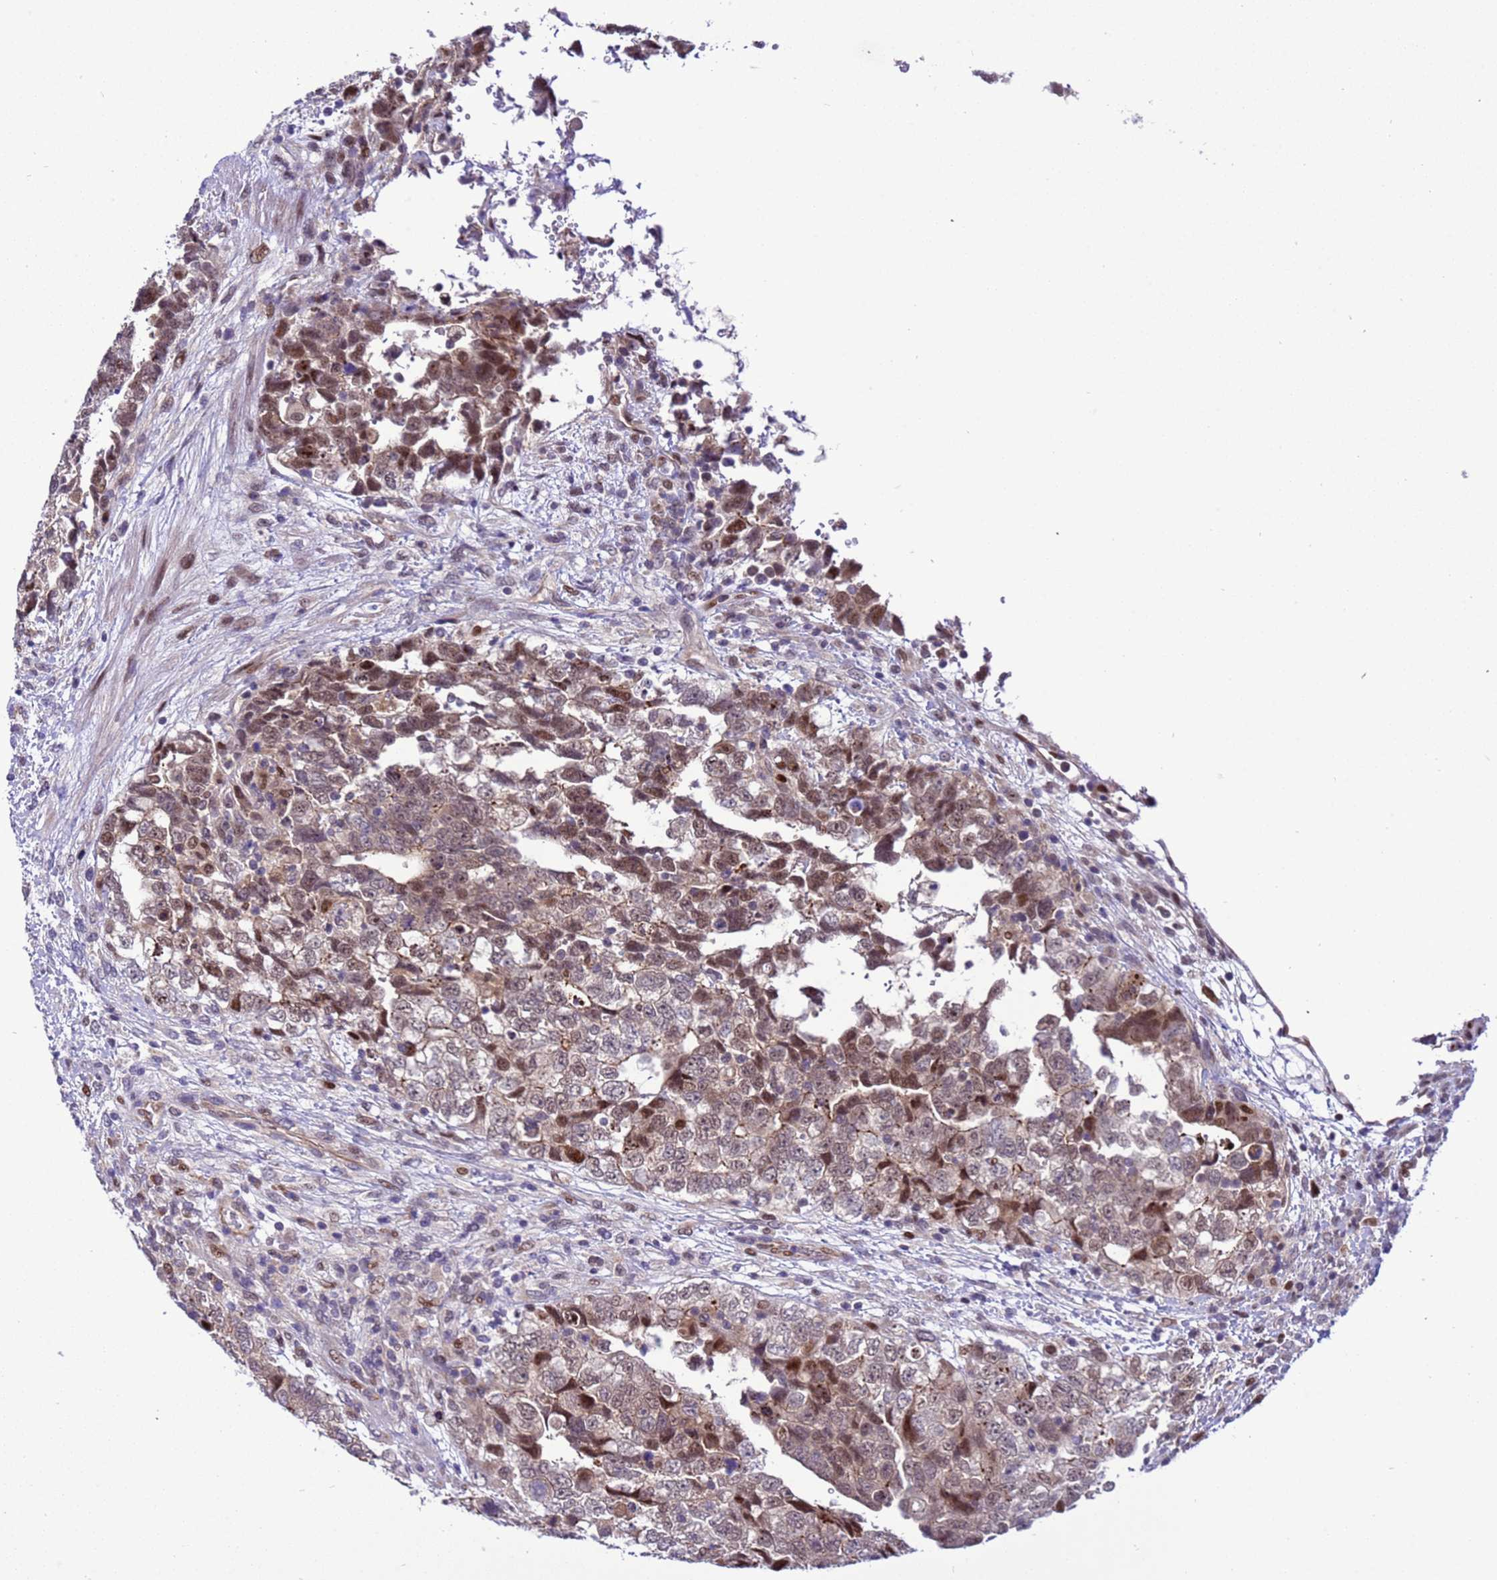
{"staining": {"intensity": "moderate", "quantity": "<25%", "location": "cytoplasmic/membranous,nuclear"}, "tissue": "testis cancer", "cell_type": "Tumor cells", "image_type": "cancer", "snomed": [{"axis": "morphology", "description": "Carcinoma, Embryonal, NOS"}, {"axis": "topography", "description": "Testis"}], "caption": "High-power microscopy captured an IHC photomicrograph of testis embryonal carcinoma, revealing moderate cytoplasmic/membranous and nuclear positivity in about <25% of tumor cells.", "gene": "RASD1", "patient": {"sex": "male", "age": 37}}